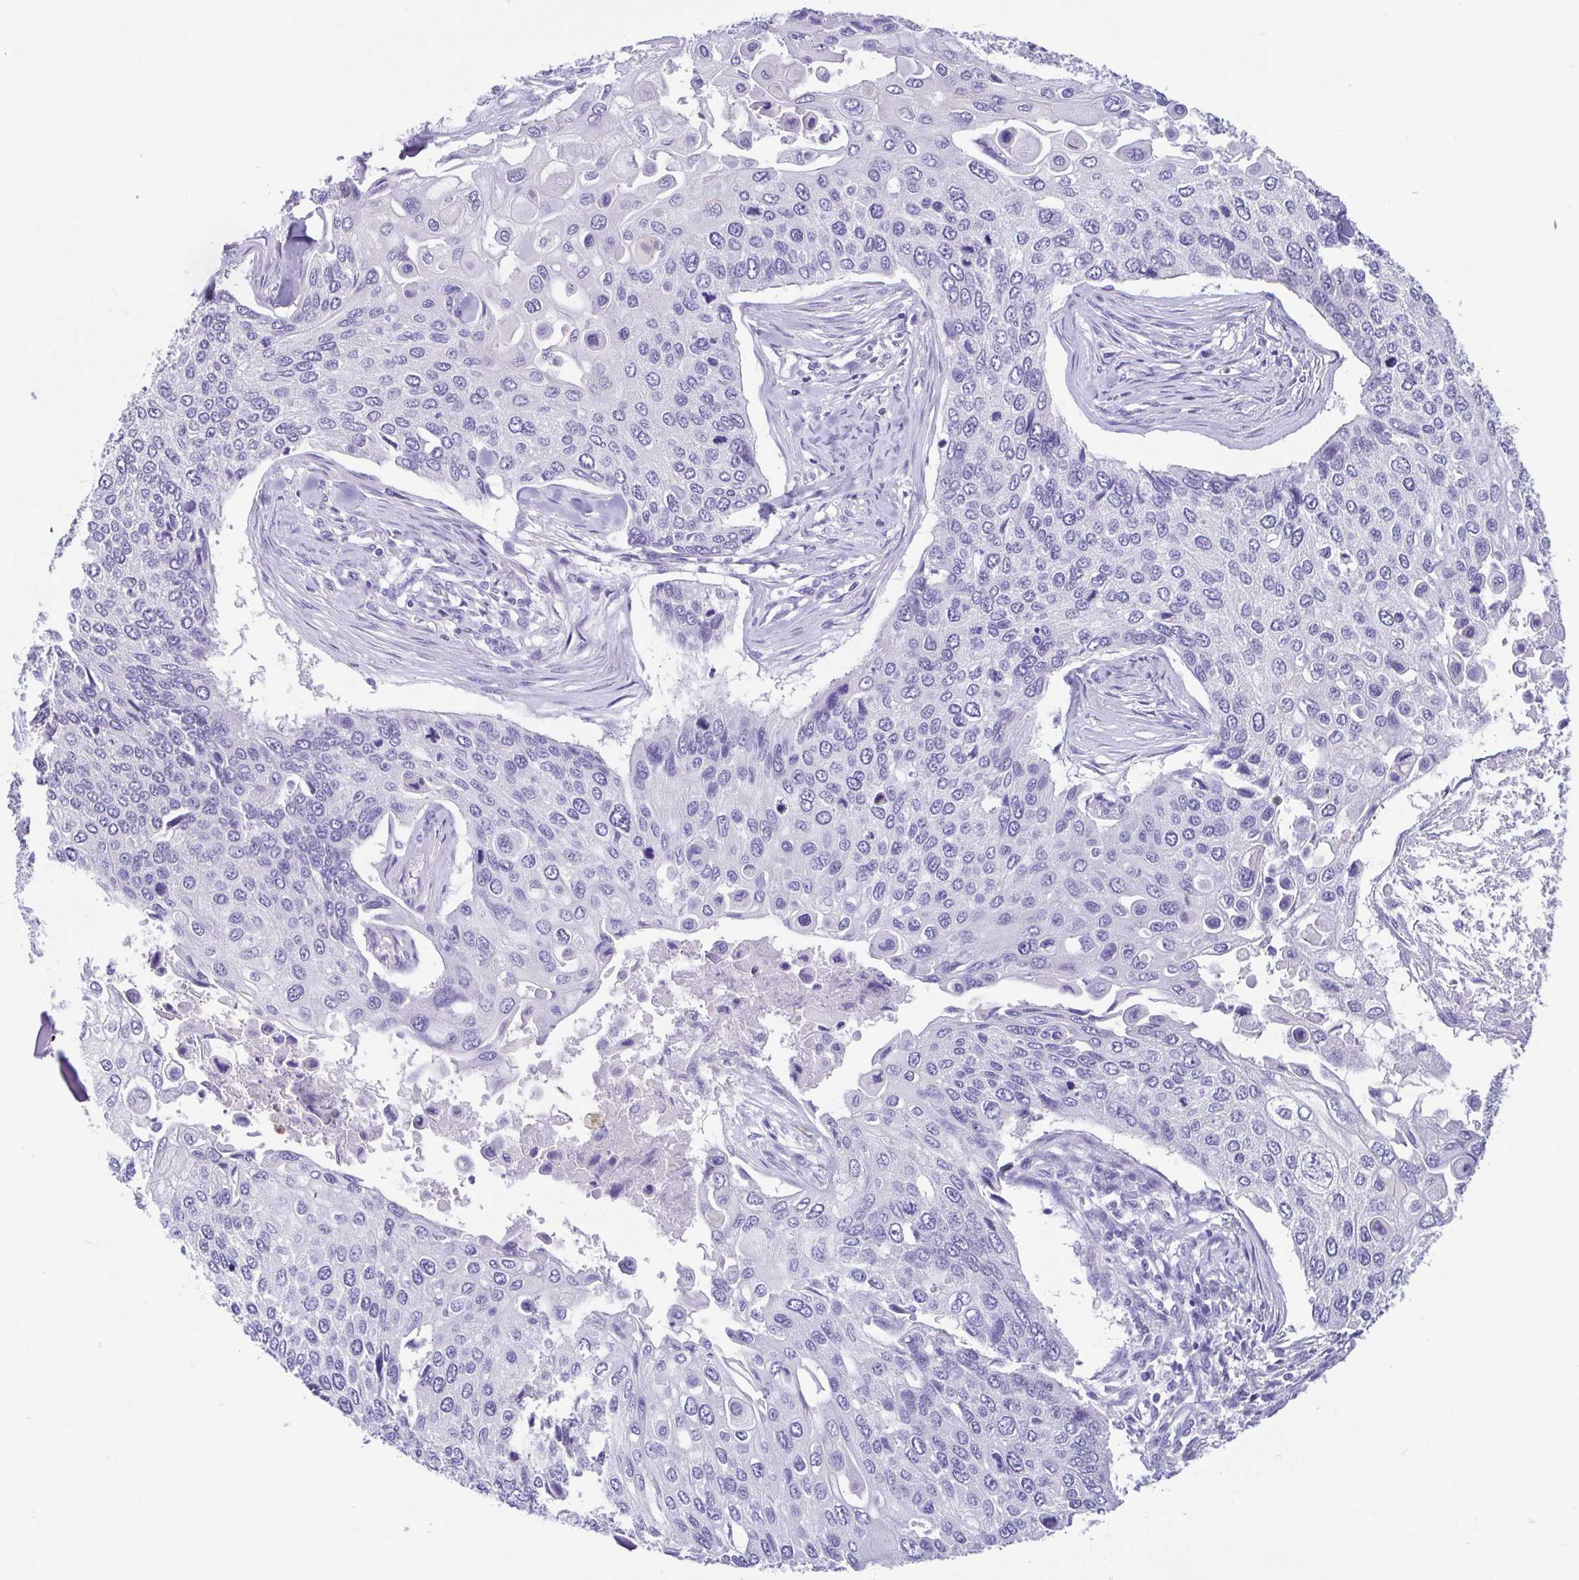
{"staining": {"intensity": "negative", "quantity": "none", "location": "none"}, "tissue": "lung cancer", "cell_type": "Tumor cells", "image_type": "cancer", "snomed": [{"axis": "morphology", "description": "Squamous cell carcinoma, NOS"}, {"axis": "morphology", "description": "Squamous cell carcinoma, metastatic, NOS"}, {"axis": "topography", "description": "Lung"}], "caption": "Immunohistochemical staining of human lung cancer exhibits no significant expression in tumor cells.", "gene": "ARPP21", "patient": {"sex": "male", "age": 63}}